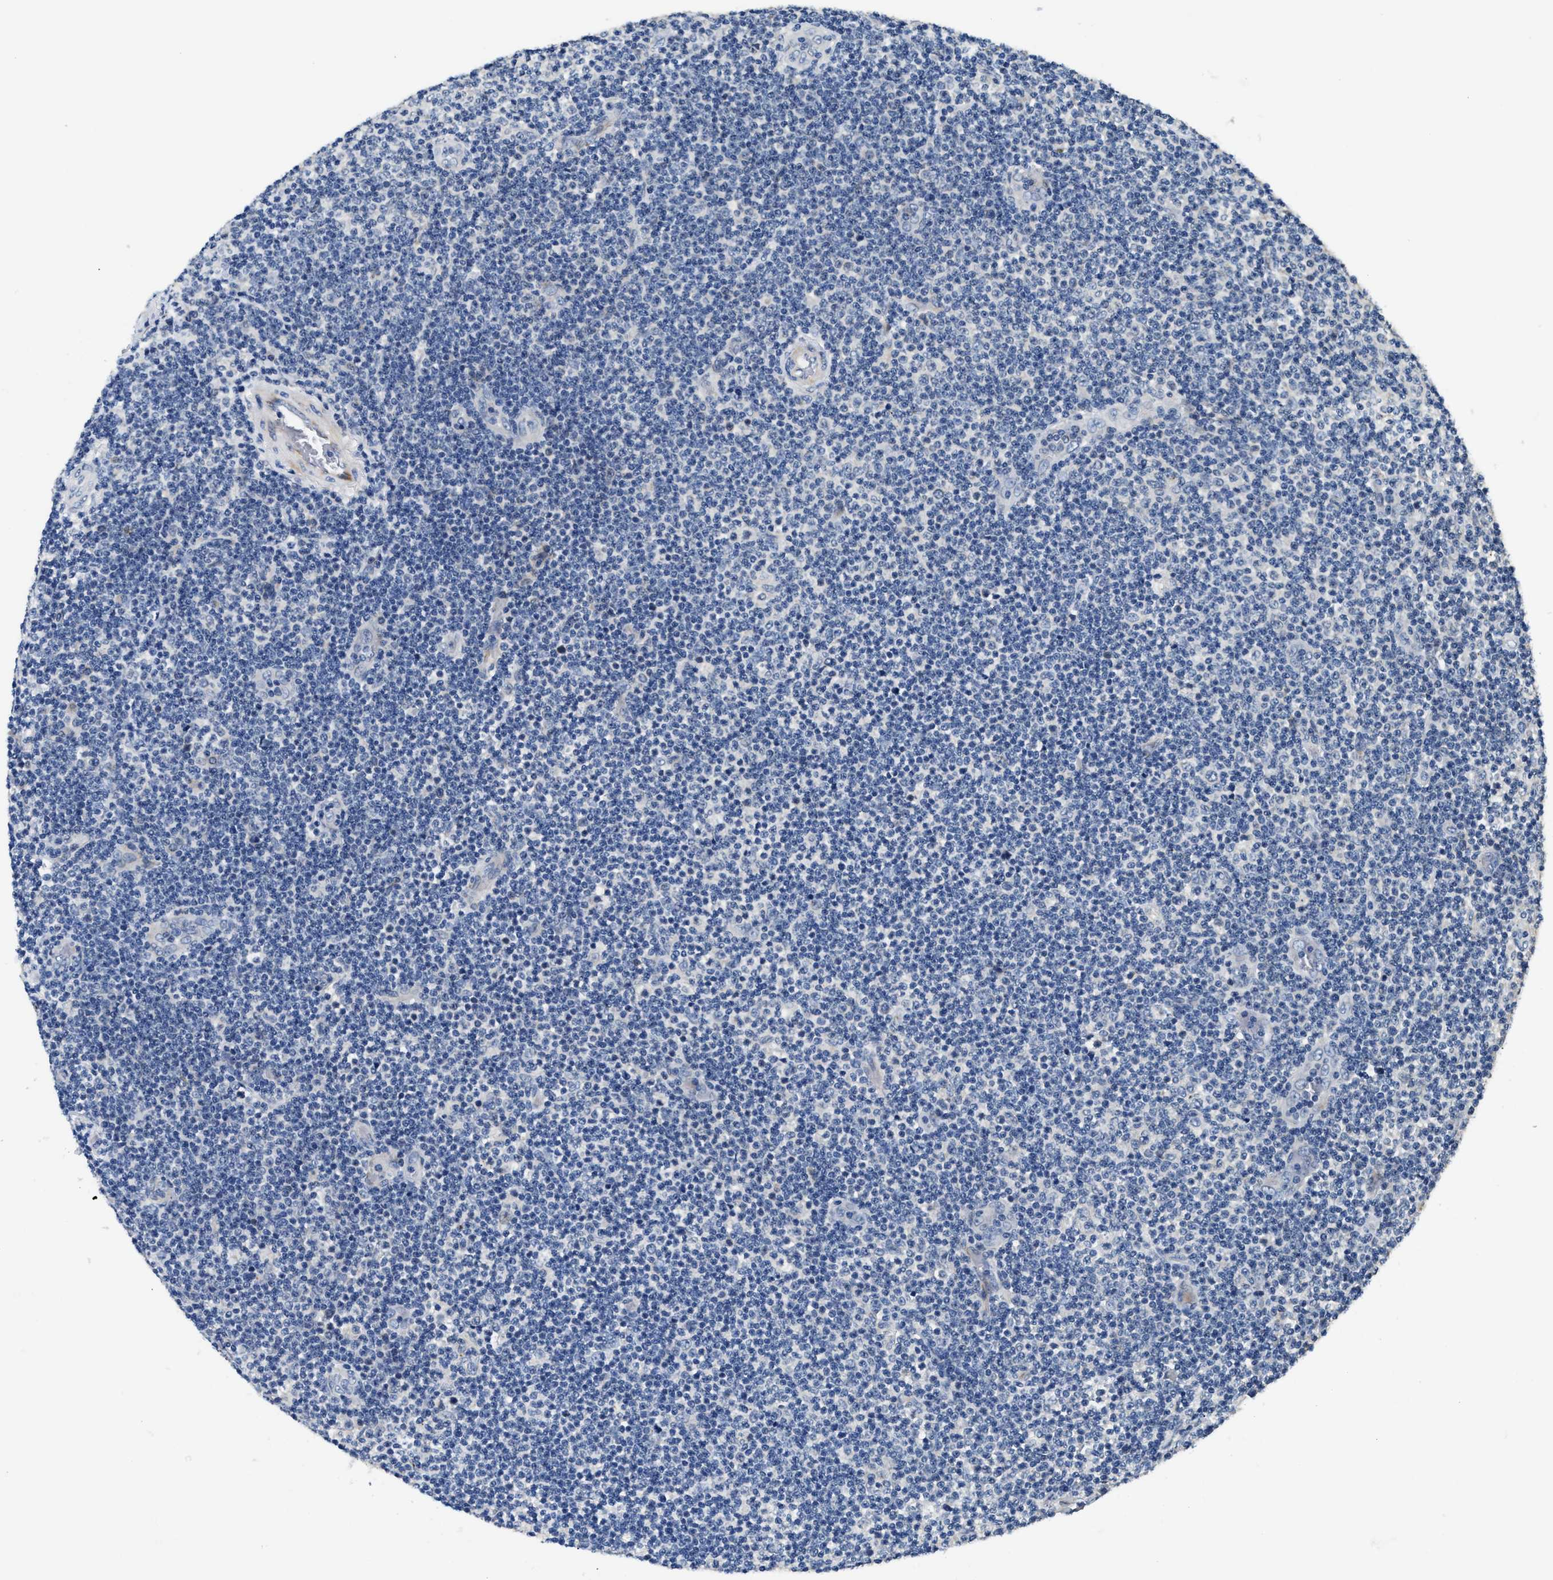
{"staining": {"intensity": "negative", "quantity": "none", "location": "none"}, "tissue": "lymphoma", "cell_type": "Tumor cells", "image_type": "cancer", "snomed": [{"axis": "morphology", "description": "Malignant lymphoma, non-Hodgkin's type, Low grade"}, {"axis": "topography", "description": "Lymph node"}], "caption": "Immunohistochemistry (IHC) histopathology image of lymphoma stained for a protein (brown), which reveals no positivity in tumor cells.", "gene": "IL17RC", "patient": {"sex": "male", "age": 83}}